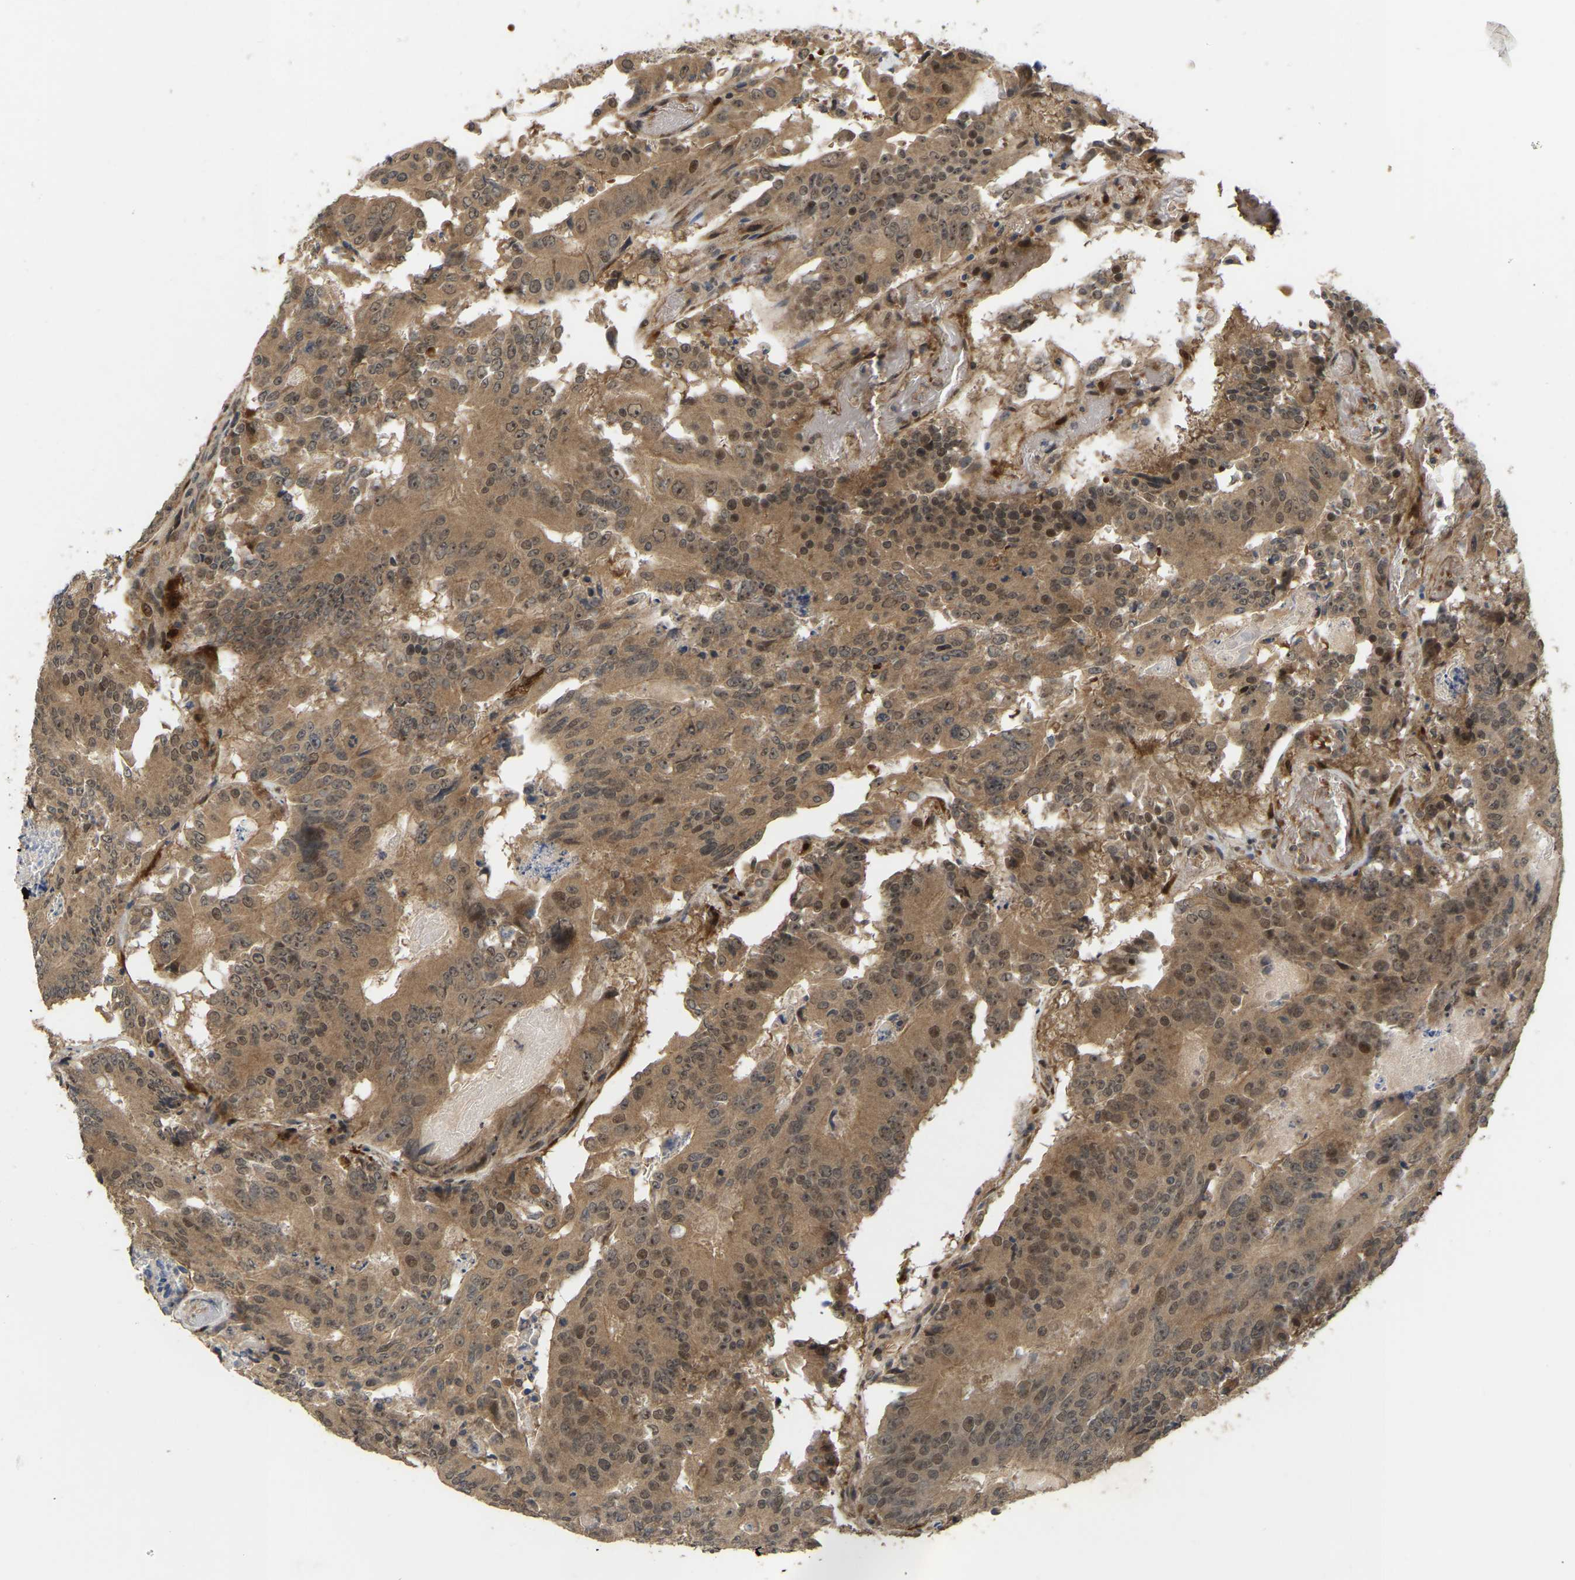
{"staining": {"intensity": "moderate", "quantity": ">75%", "location": "cytoplasmic/membranous,nuclear"}, "tissue": "colorectal cancer", "cell_type": "Tumor cells", "image_type": "cancer", "snomed": [{"axis": "morphology", "description": "Adenocarcinoma, NOS"}, {"axis": "topography", "description": "Colon"}], "caption": "Immunohistochemistry (IHC) micrograph of neoplastic tissue: colorectal cancer (adenocarcinoma) stained using immunohistochemistry reveals medium levels of moderate protein expression localized specifically in the cytoplasmic/membranous and nuclear of tumor cells, appearing as a cytoplasmic/membranous and nuclear brown color.", "gene": "LIMK2", "patient": {"sex": "male", "age": 87}}